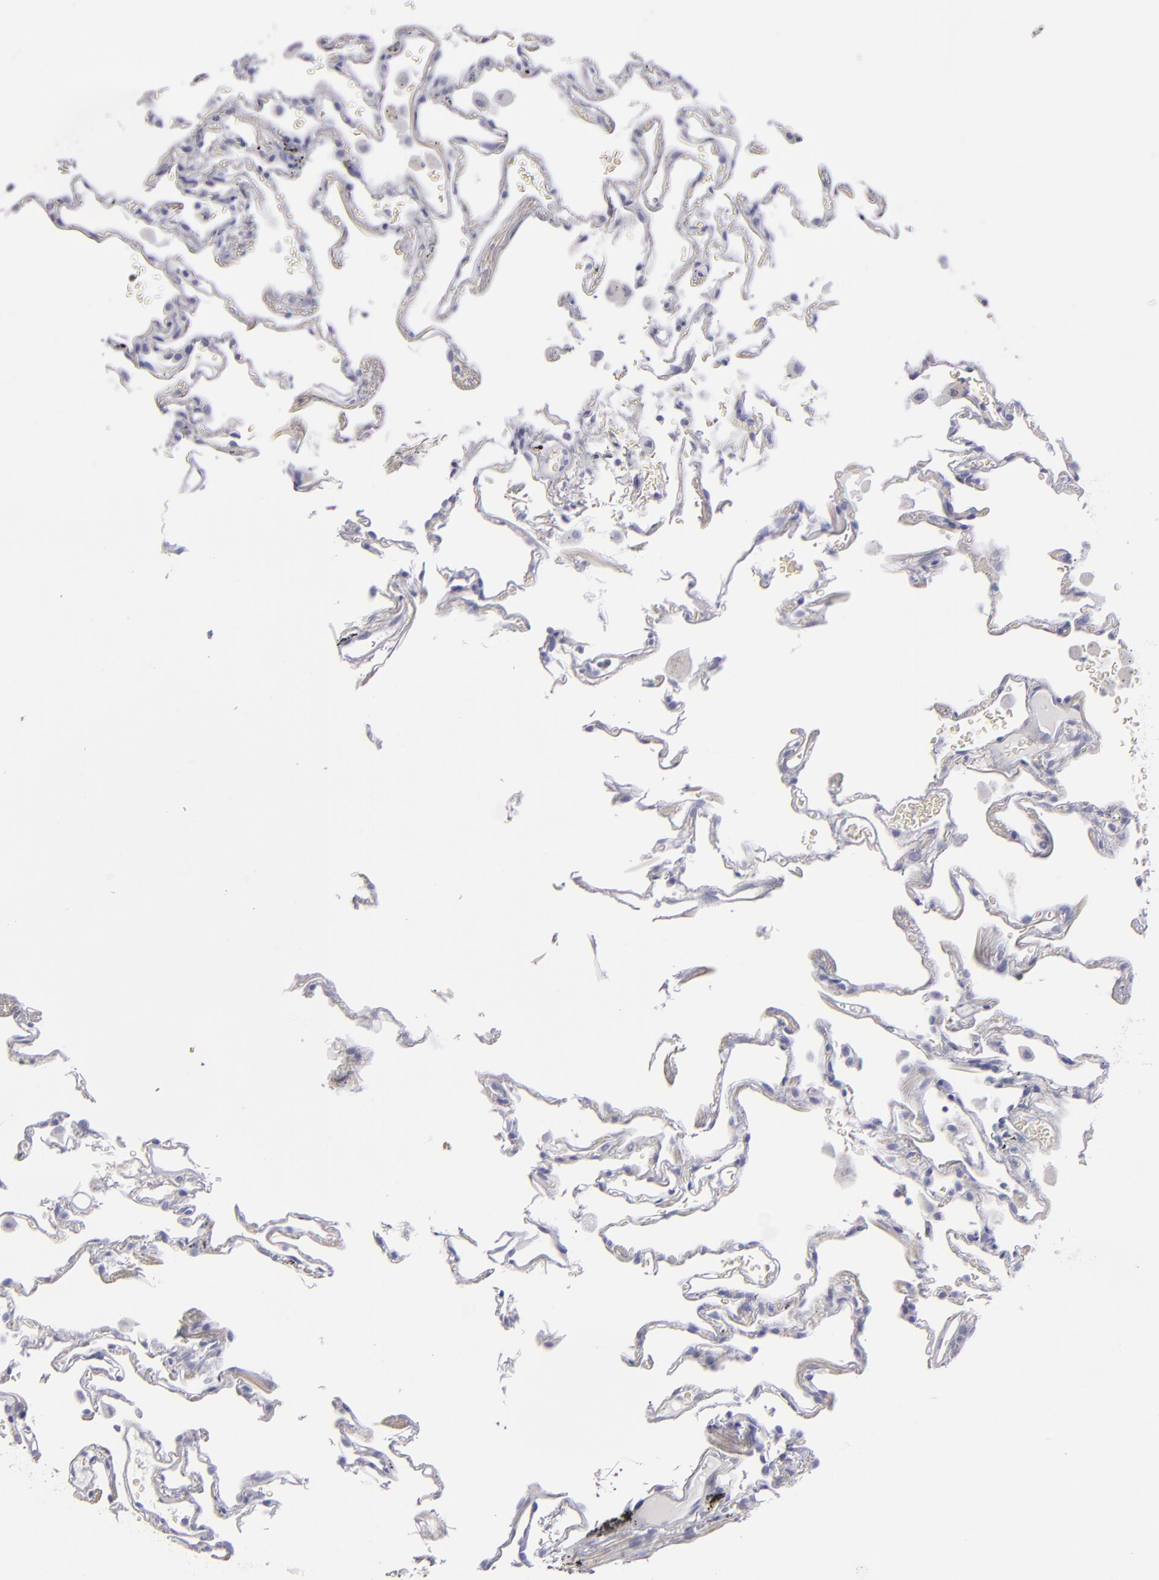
{"staining": {"intensity": "negative", "quantity": "none", "location": "none"}, "tissue": "lung", "cell_type": "Alveolar cells", "image_type": "normal", "snomed": [{"axis": "morphology", "description": "Normal tissue, NOS"}, {"axis": "morphology", "description": "Inflammation, NOS"}, {"axis": "topography", "description": "Lung"}], "caption": "The IHC image has no significant positivity in alveolar cells of lung. The staining was performed using DAB to visualize the protein expression in brown, while the nuclei were stained in blue with hematoxylin (Magnification: 20x).", "gene": "CD22", "patient": {"sex": "male", "age": 69}}